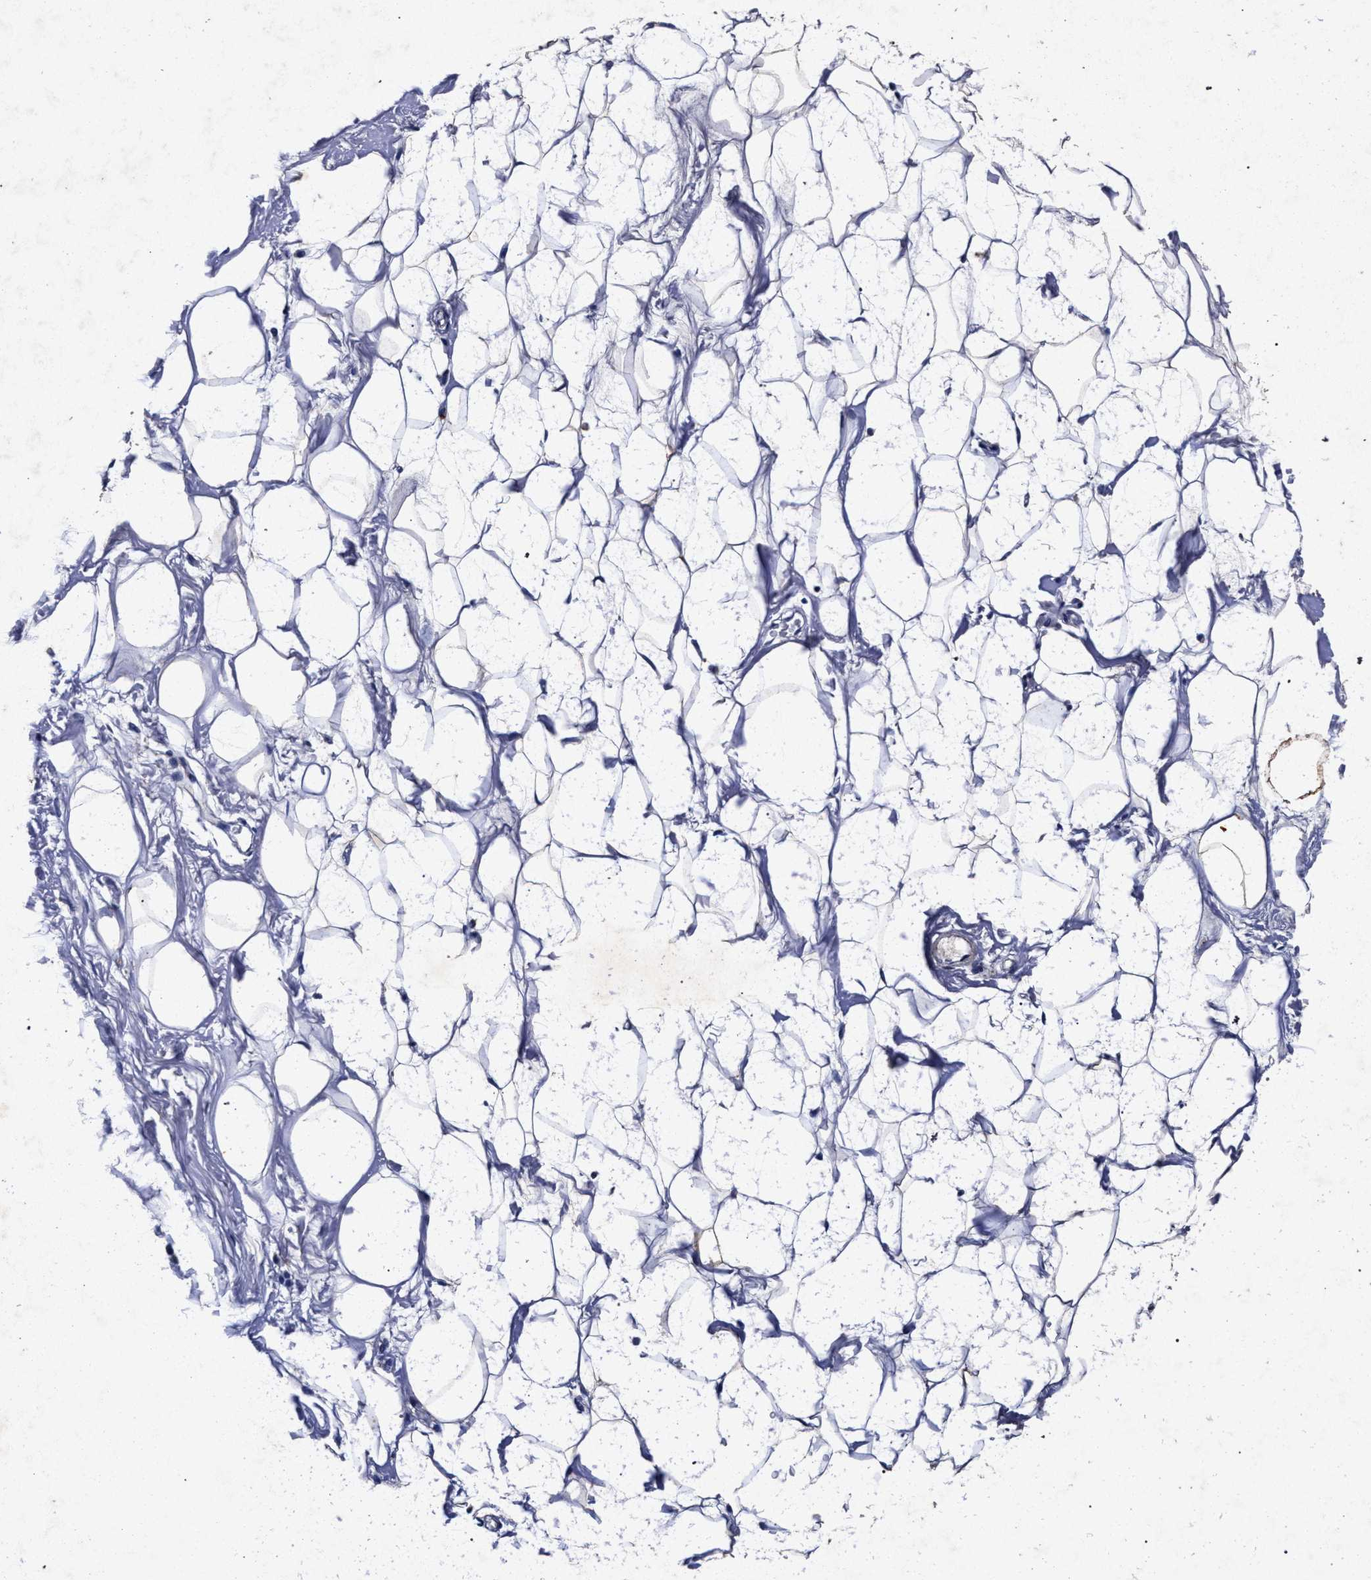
{"staining": {"intensity": "weak", "quantity": ">75%", "location": "cytoplasmic/membranous"}, "tissue": "adipose tissue", "cell_type": "Adipocytes", "image_type": "normal", "snomed": [{"axis": "morphology", "description": "Normal tissue, NOS"}, {"axis": "morphology", "description": "Fibrosis, NOS"}, {"axis": "topography", "description": "Breast"}, {"axis": "topography", "description": "Adipose tissue"}], "caption": "A brown stain shows weak cytoplasmic/membranous expression of a protein in adipocytes of unremarkable human adipose tissue. (DAB (3,3'-diaminobenzidine) = brown stain, brightfield microscopy at high magnification).", "gene": "ATP1A2", "patient": {"sex": "female", "age": 39}}